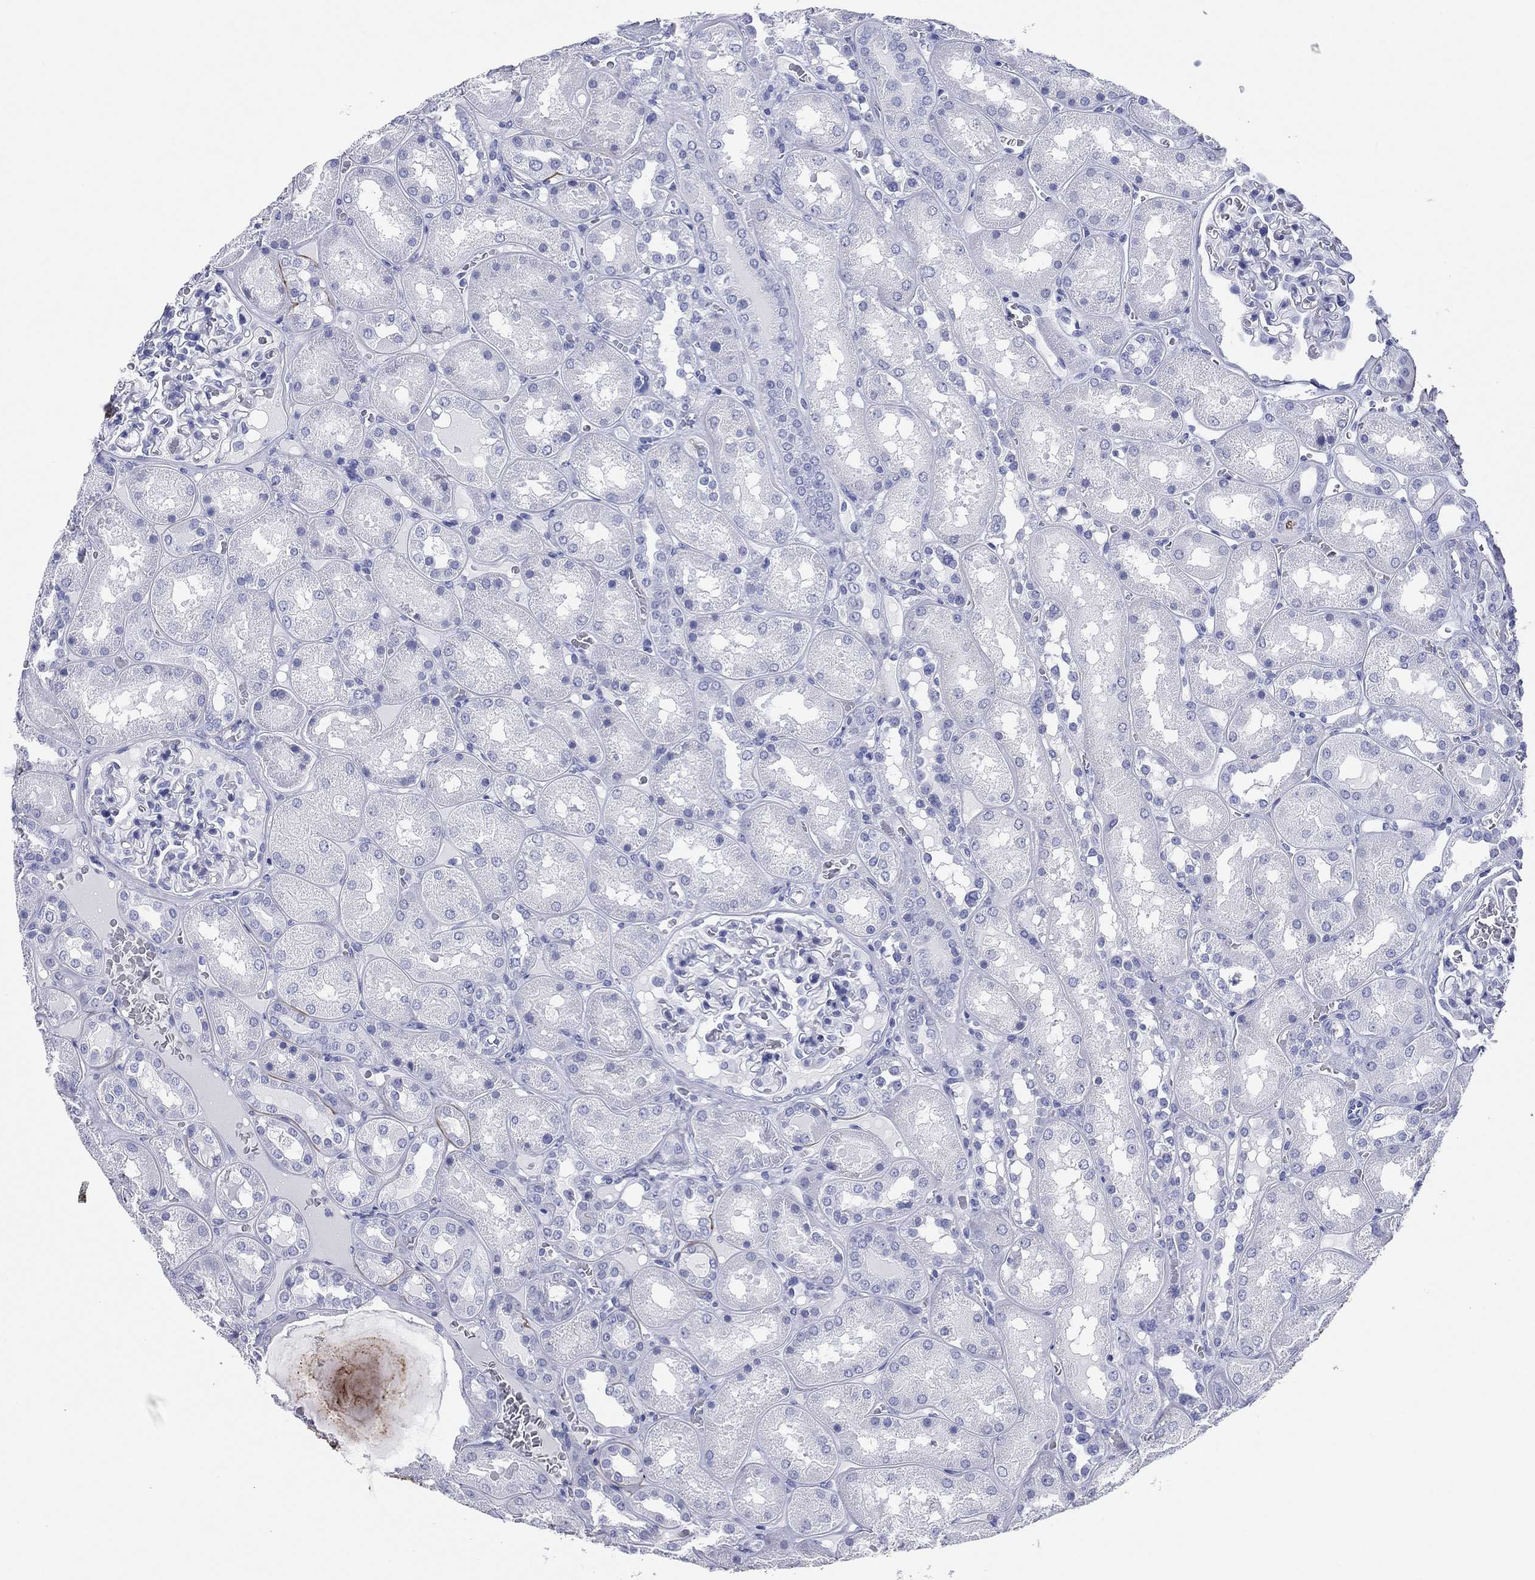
{"staining": {"intensity": "negative", "quantity": "none", "location": "none"}, "tissue": "kidney", "cell_type": "Cells in glomeruli", "image_type": "normal", "snomed": [{"axis": "morphology", "description": "Normal tissue, NOS"}, {"axis": "topography", "description": "Kidney"}], "caption": "Protein analysis of unremarkable kidney displays no significant expression in cells in glomeruli.", "gene": "CD79A", "patient": {"sex": "male", "age": 73}}